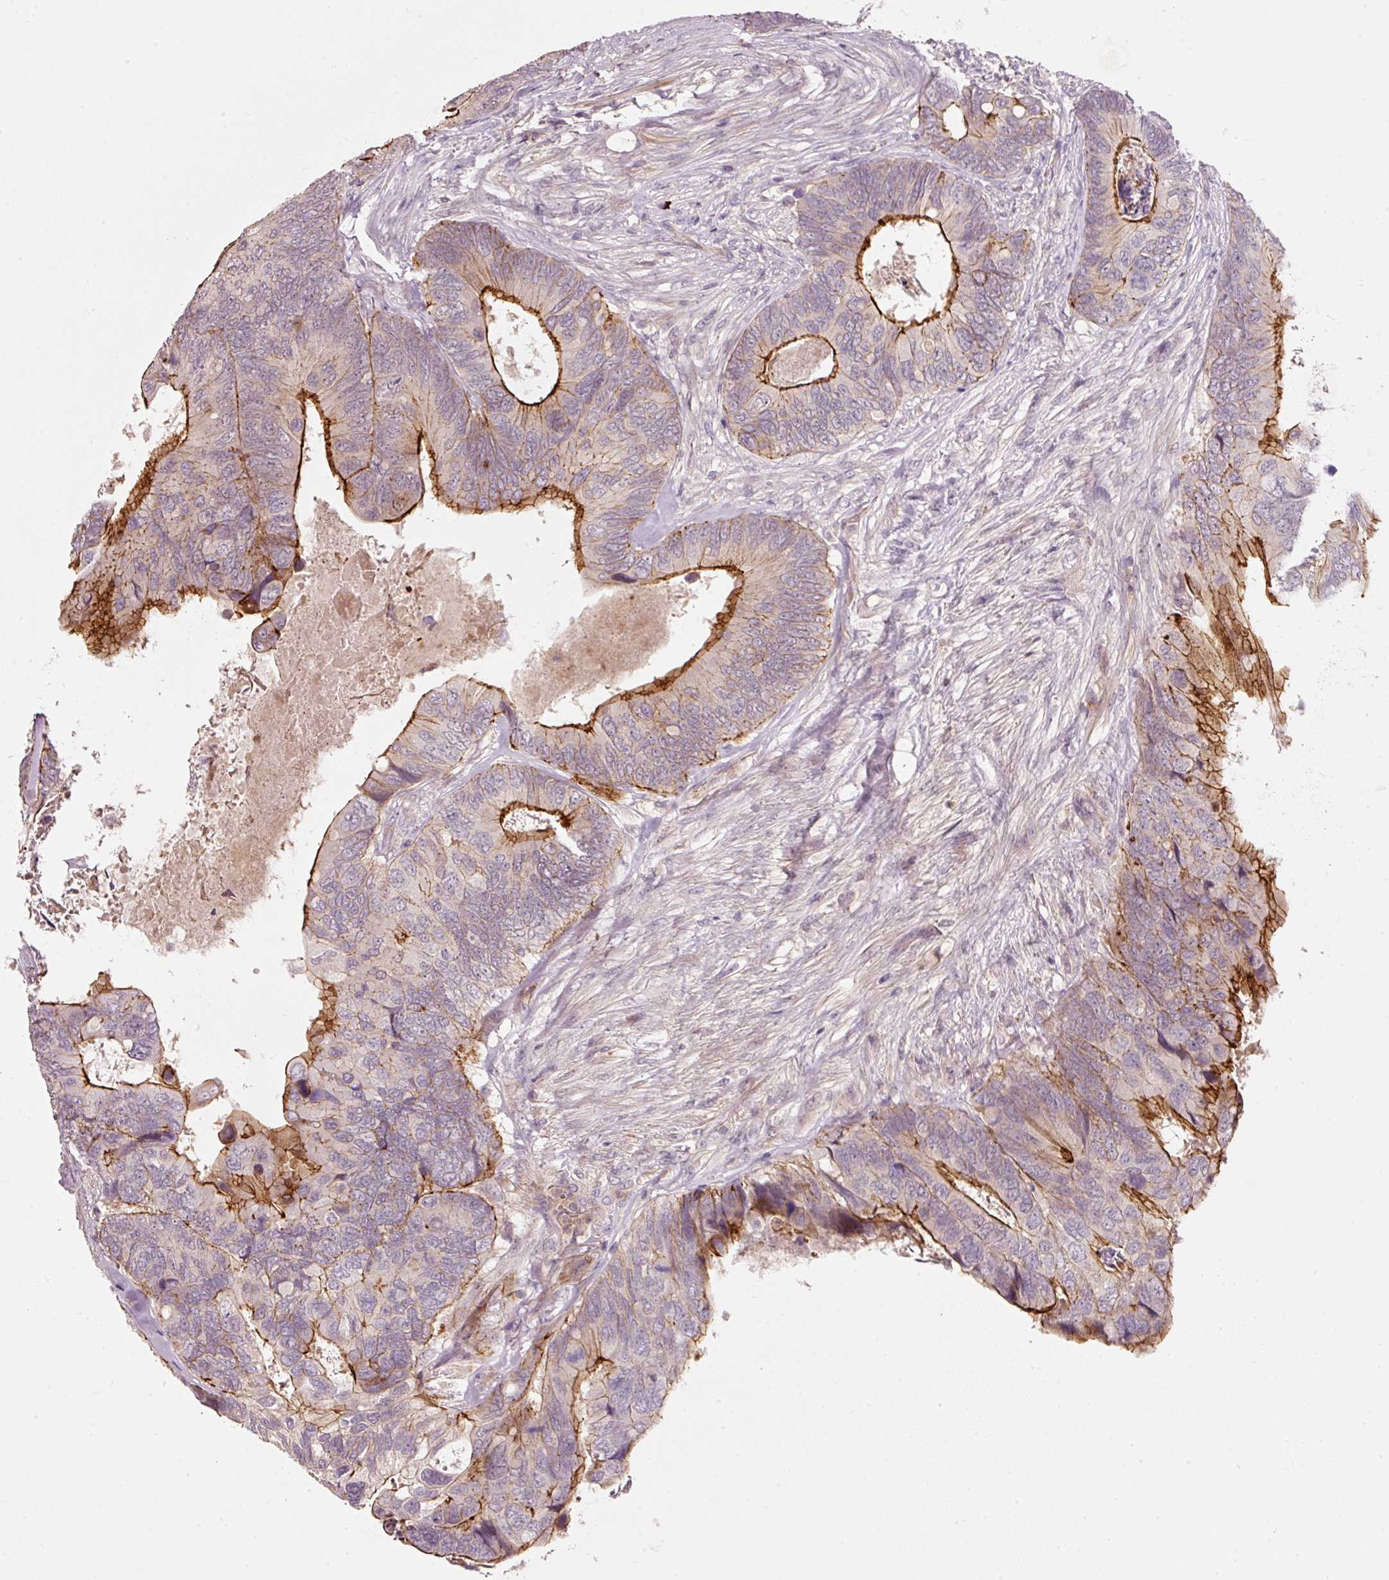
{"staining": {"intensity": "strong", "quantity": "25%-75%", "location": "cytoplasmic/membranous"}, "tissue": "colorectal cancer", "cell_type": "Tumor cells", "image_type": "cancer", "snomed": [{"axis": "morphology", "description": "Adenocarcinoma, NOS"}, {"axis": "topography", "description": "Colon"}], "caption": "Human colorectal adenocarcinoma stained with a protein marker displays strong staining in tumor cells.", "gene": "TIRAP", "patient": {"sex": "female", "age": 67}}